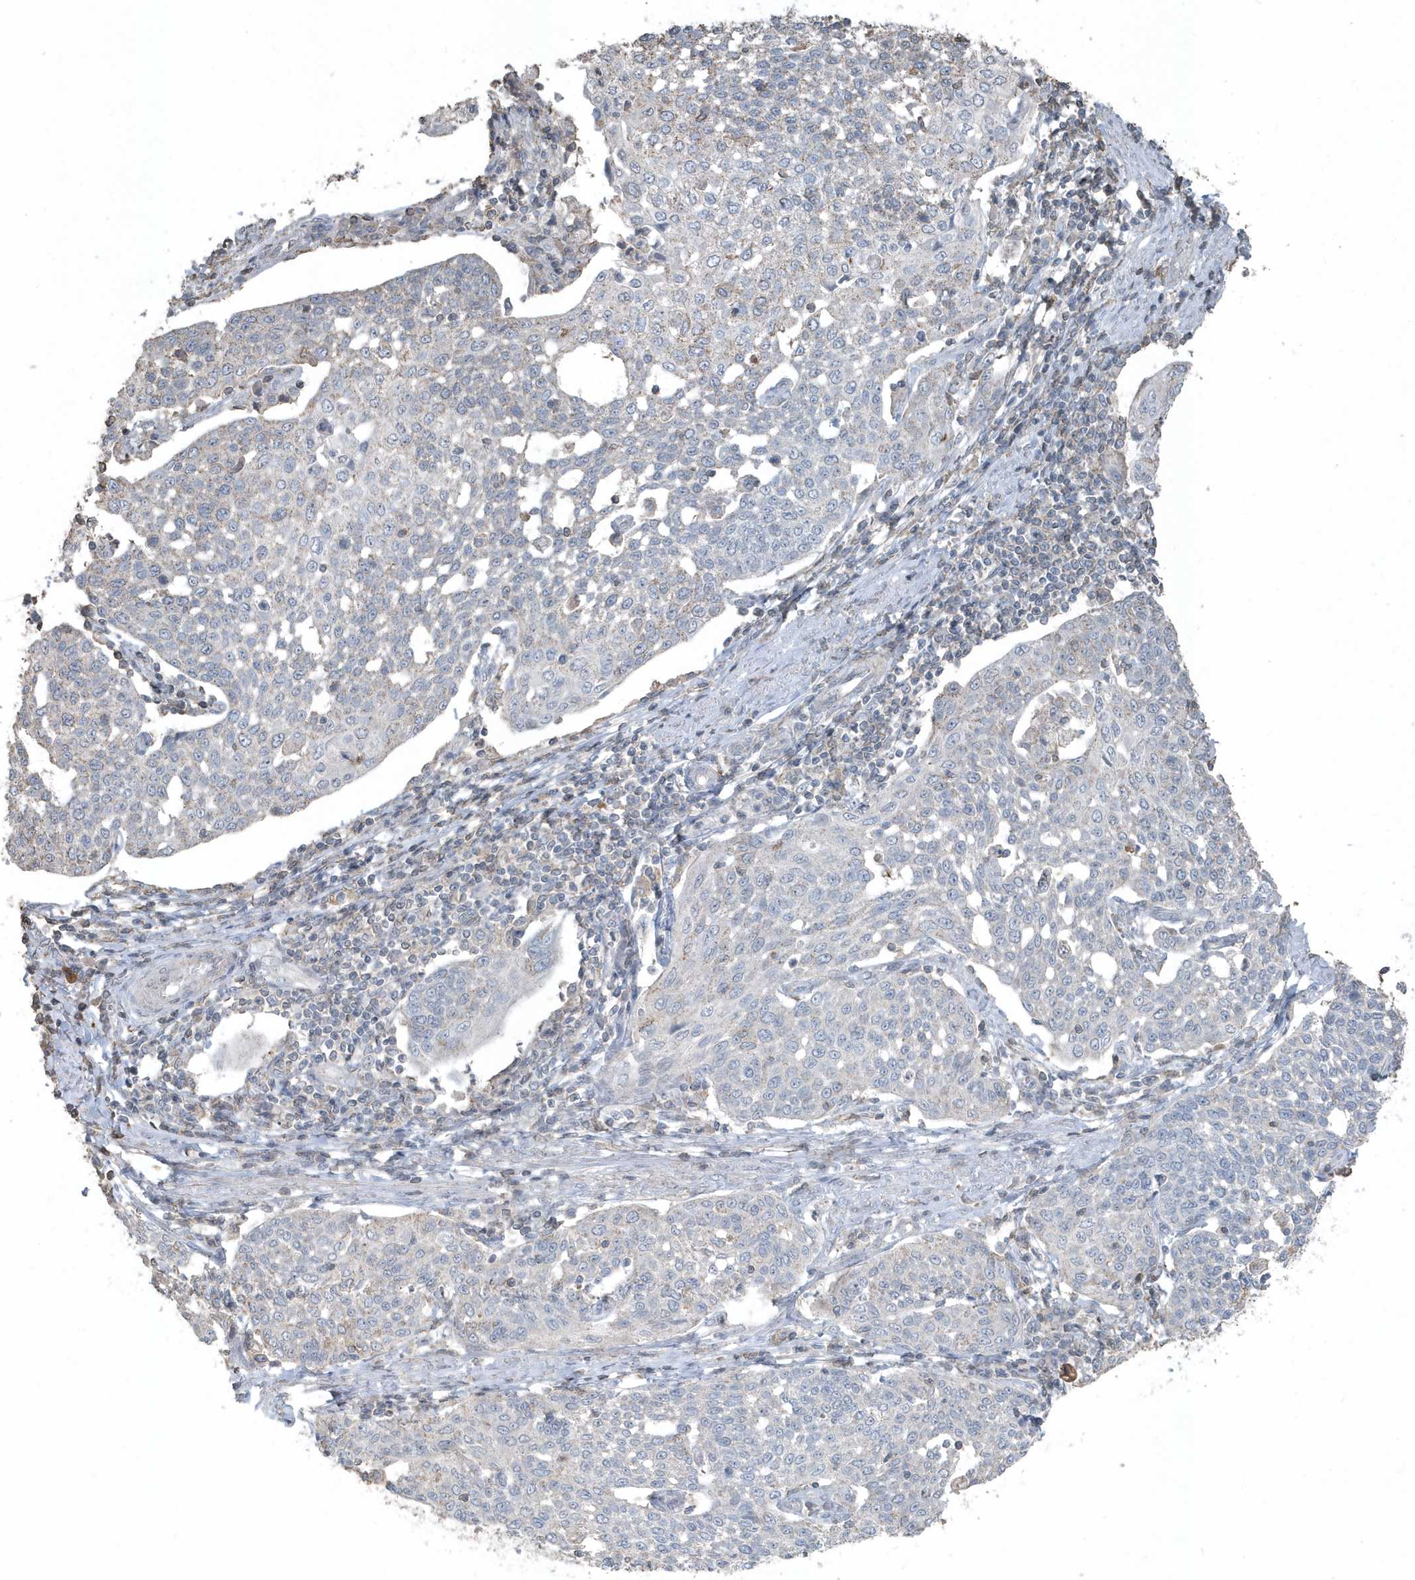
{"staining": {"intensity": "negative", "quantity": "none", "location": "none"}, "tissue": "cervical cancer", "cell_type": "Tumor cells", "image_type": "cancer", "snomed": [{"axis": "morphology", "description": "Squamous cell carcinoma, NOS"}, {"axis": "topography", "description": "Cervix"}], "caption": "The immunohistochemistry (IHC) image has no significant expression in tumor cells of cervical cancer tissue. (DAB (3,3'-diaminobenzidine) IHC with hematoxylin counter stain).", "gene": "ACTC1", "patient": {"sex": "female", "age": 34}}